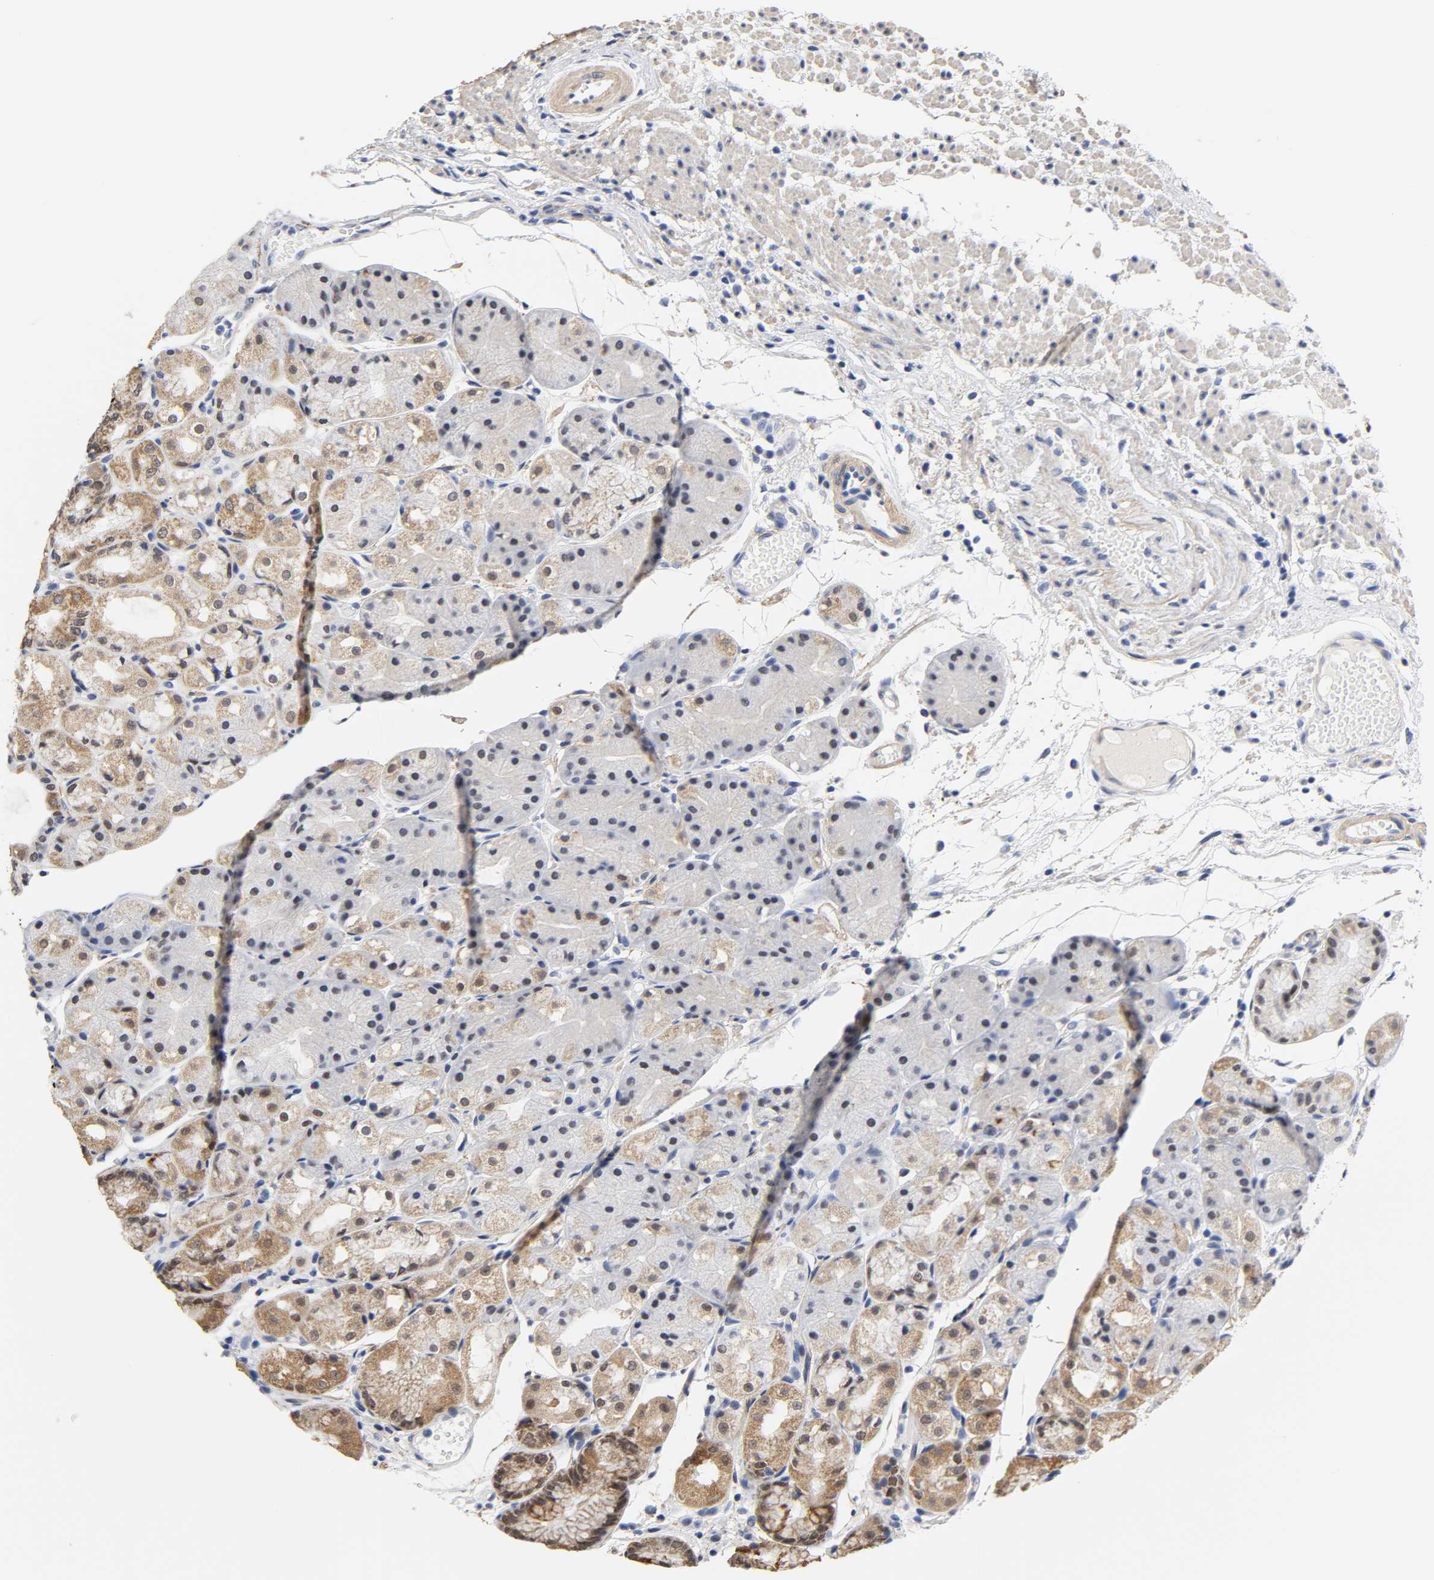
{"staining": {"intensity": "strong", "quantity": ">75%", "location": "cytoplasmic/membranous,nuclear"}, "tissue": "stomach", "cell_type": "Glandular cells", "image_type": "normal", "snomed": [{"axis": "morphology", "description": "Normal tissue, NOS"}, {"axis": "topography", "description": "Stomach, upper"}], "caption": "IHC of unremarkable stomach reveals high levels of strong cytoplasmic/membranous,nuclear staining in approximately >75% of glandular cells. (DAB (3,3'-diaminobenzidine) = brown stain, brightfield microscopy at high magnification).", "gene": "GRHL2", "patient": {"sex": "male", "age": 72}}